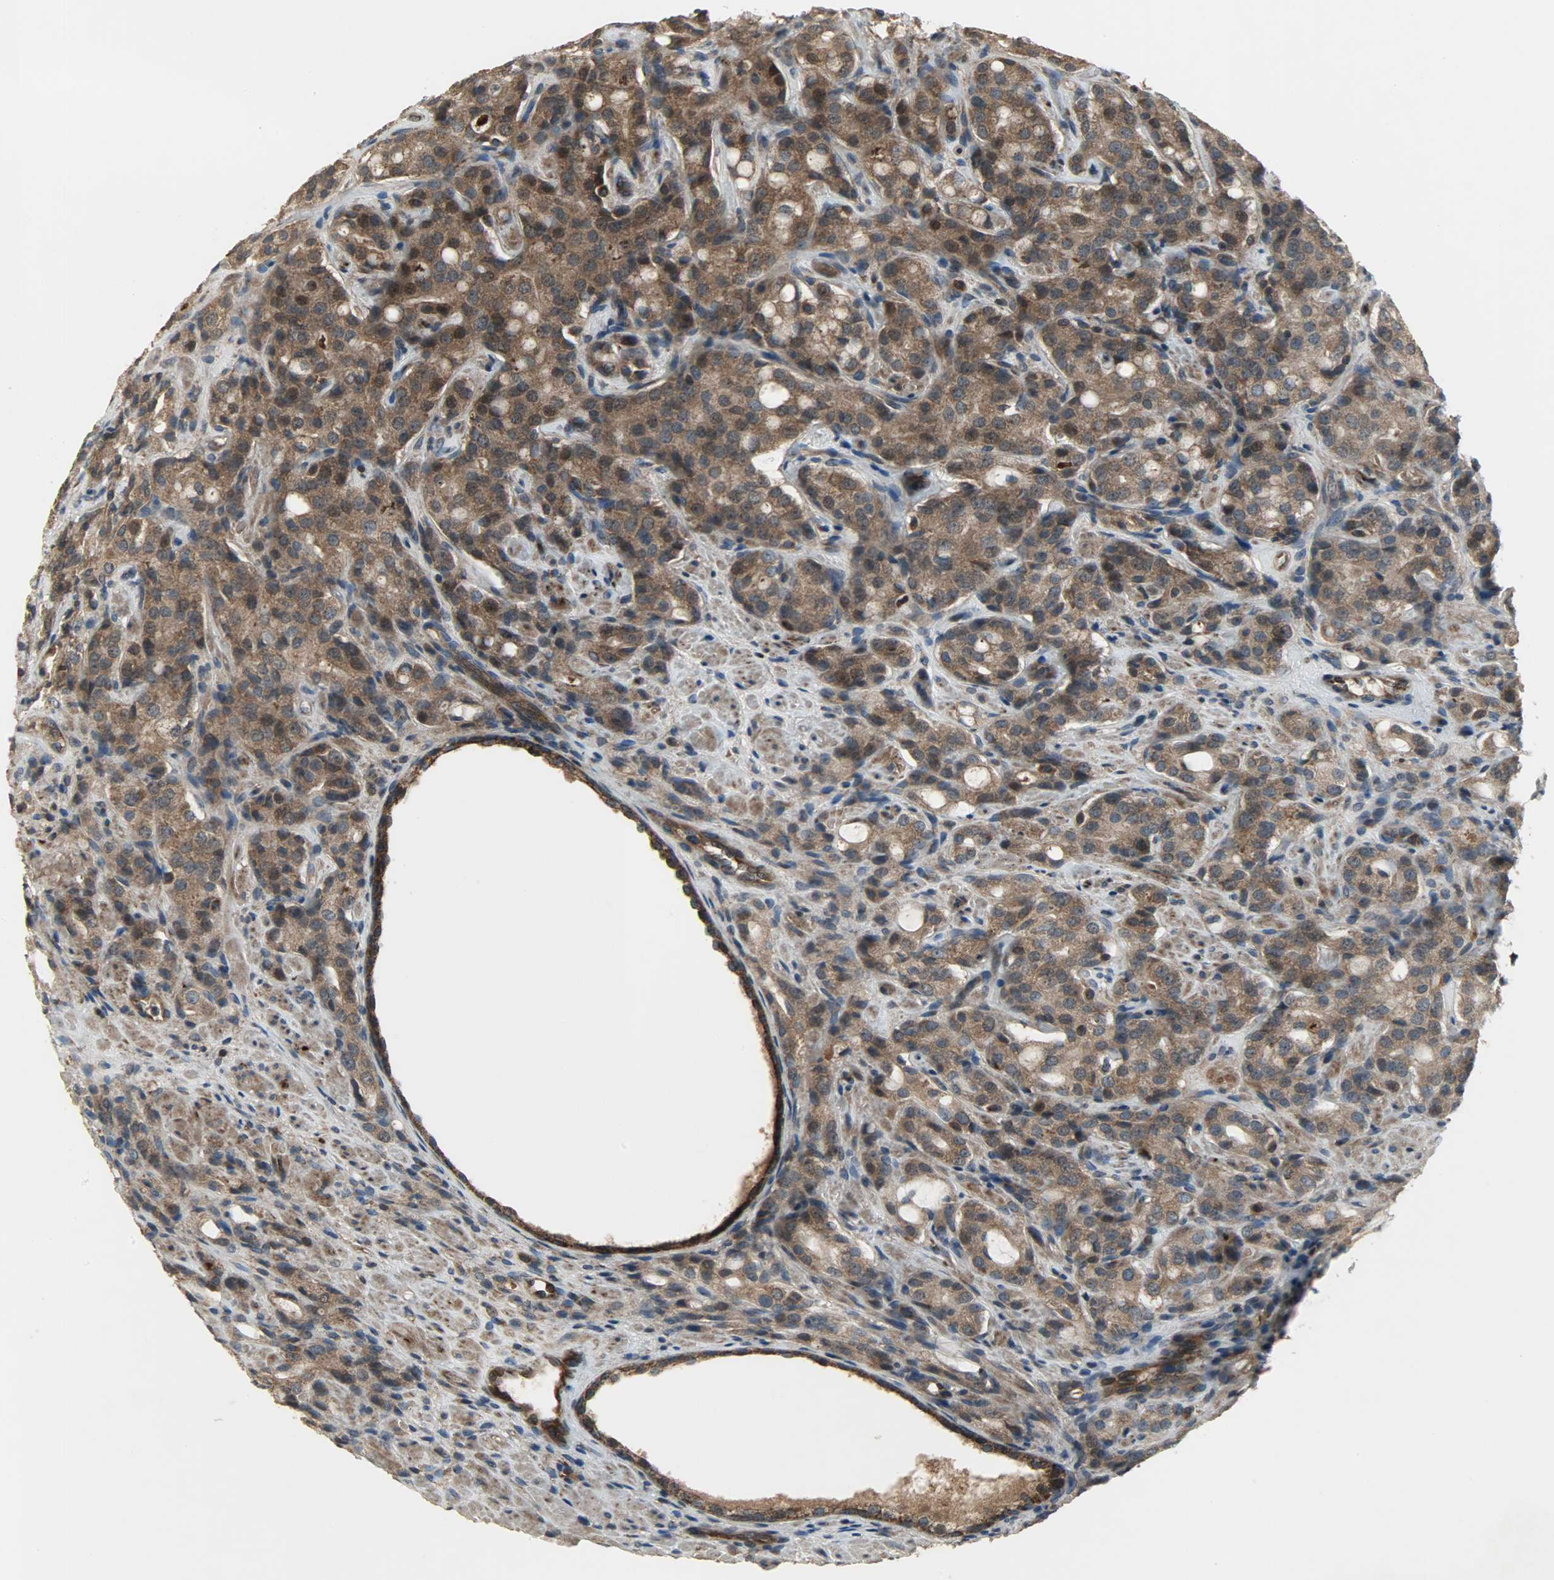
{"staining": {"intensity": "strong", "quantity": ">75%", "location": "cytoplasmic/membranous,nuclear"}, "tissue": "prostate cancer", "cell_type": "Tumor cells", "image_type": "cancer", "snomed": [{"axis": "morphology", "description": "Adenocarcinoma, High grade"}, {"axis": "topography", "description": "Prostate"}], "caption": "DAB immunohistochemical staining of human high-grade adenocarcinoma (prostate) demonstrates strong cytoplasmic/membranous and nuclear protein expression in approximately >75% of tumor cells. The protein is shown in brown color, while the nuclei are stained blue.", "gene": "AMT", "patient": {"sex": "male", "age": 72}}